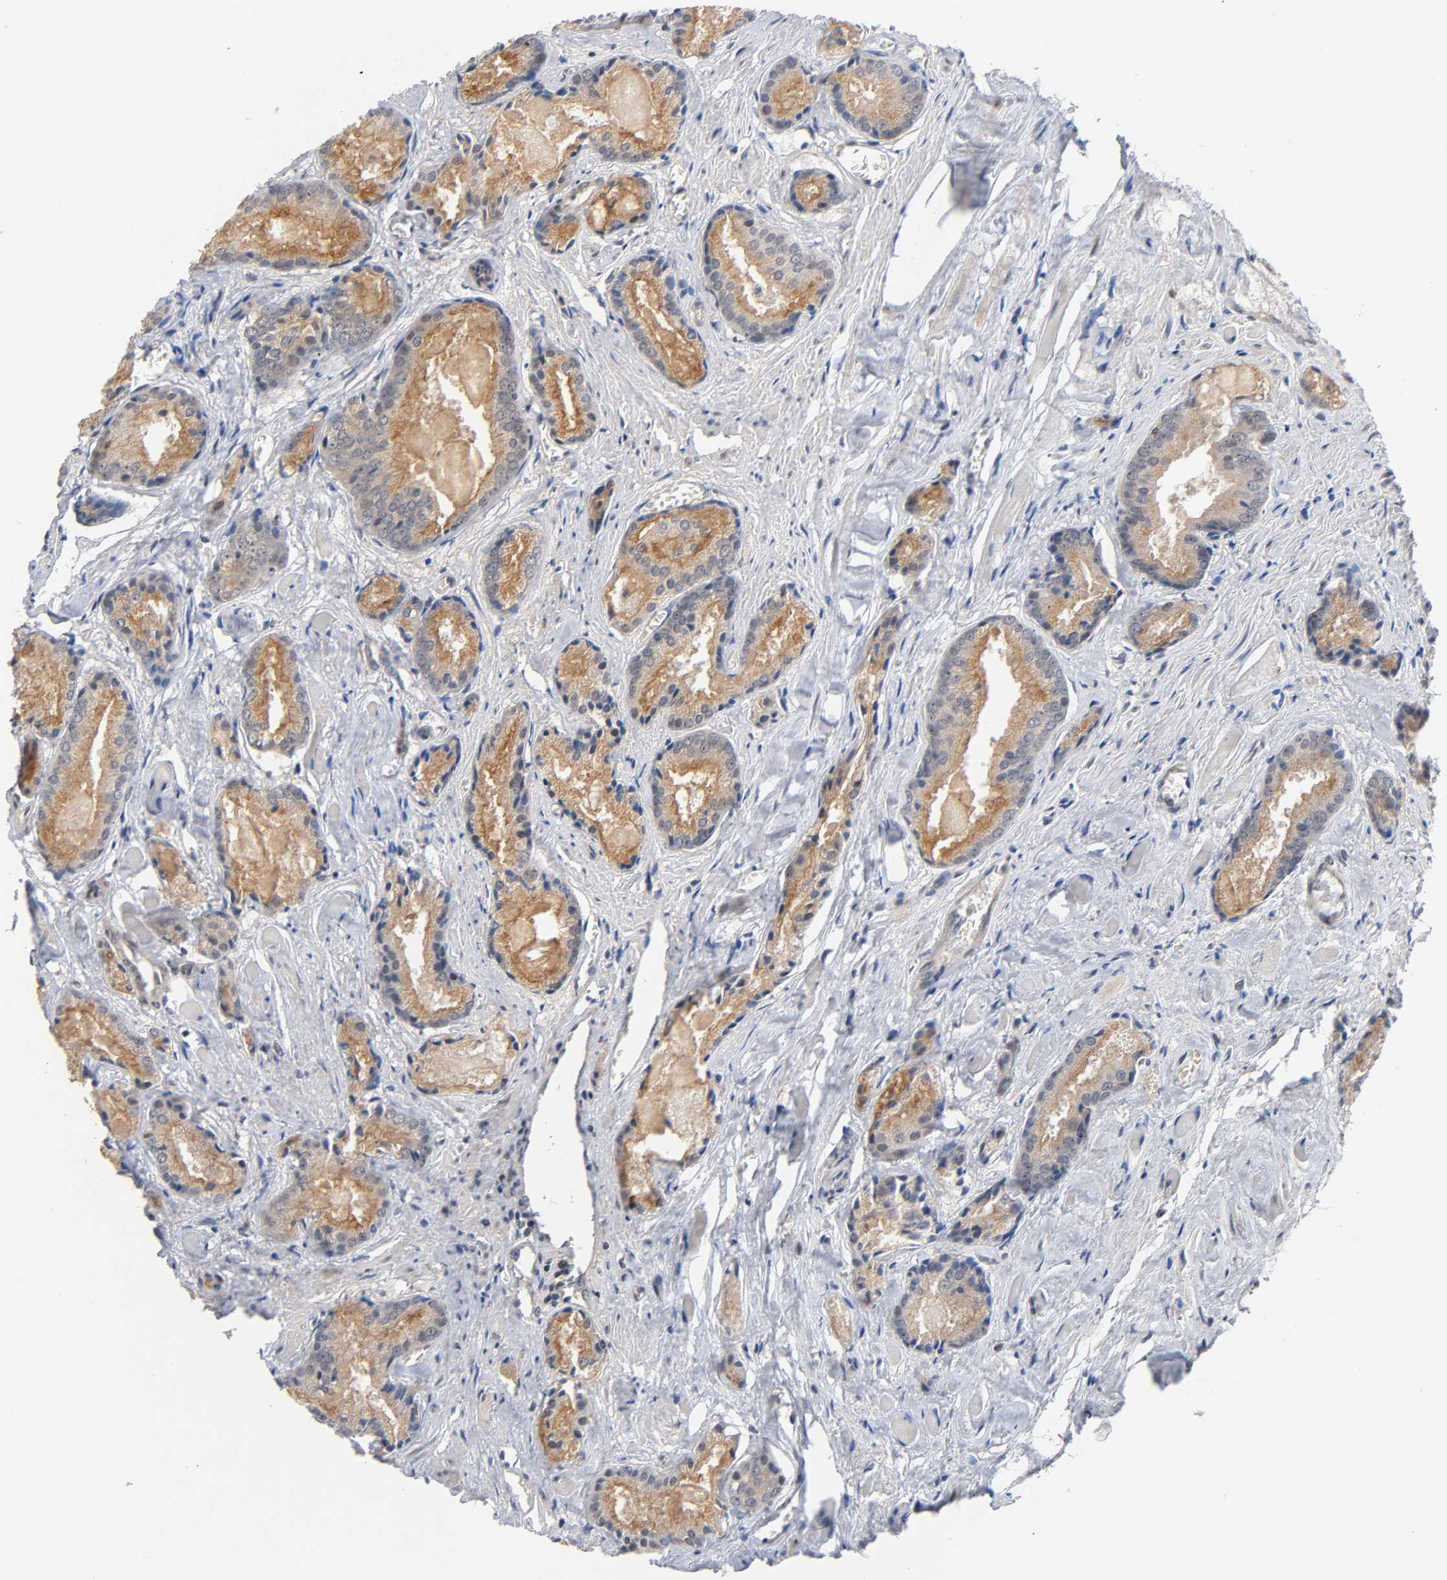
{"staining": {"intensity": "moderate", "quantity": ">75%", "location": "cytoplasmic/membranous"}, "tissue": "prostate cancer", "cell_type": "Tumor cells", "image_type": "cancer", "snomed": [{"axis": "morphology", "description": "Adenocarcinoma, Low grade"}, {"axis": "topography", "description": "Prostate"}], "caption": "Moderate cytoplasmic/membranous expression is appreciated in about >75% of tumor cells in prostate cancer. (DAB (3,3'-diaminobenzidine) = brown stain, brightfield microscopy at high magnification).", "gene": "PRKAB1", "patient": {"sex": "male", "age": 64}}